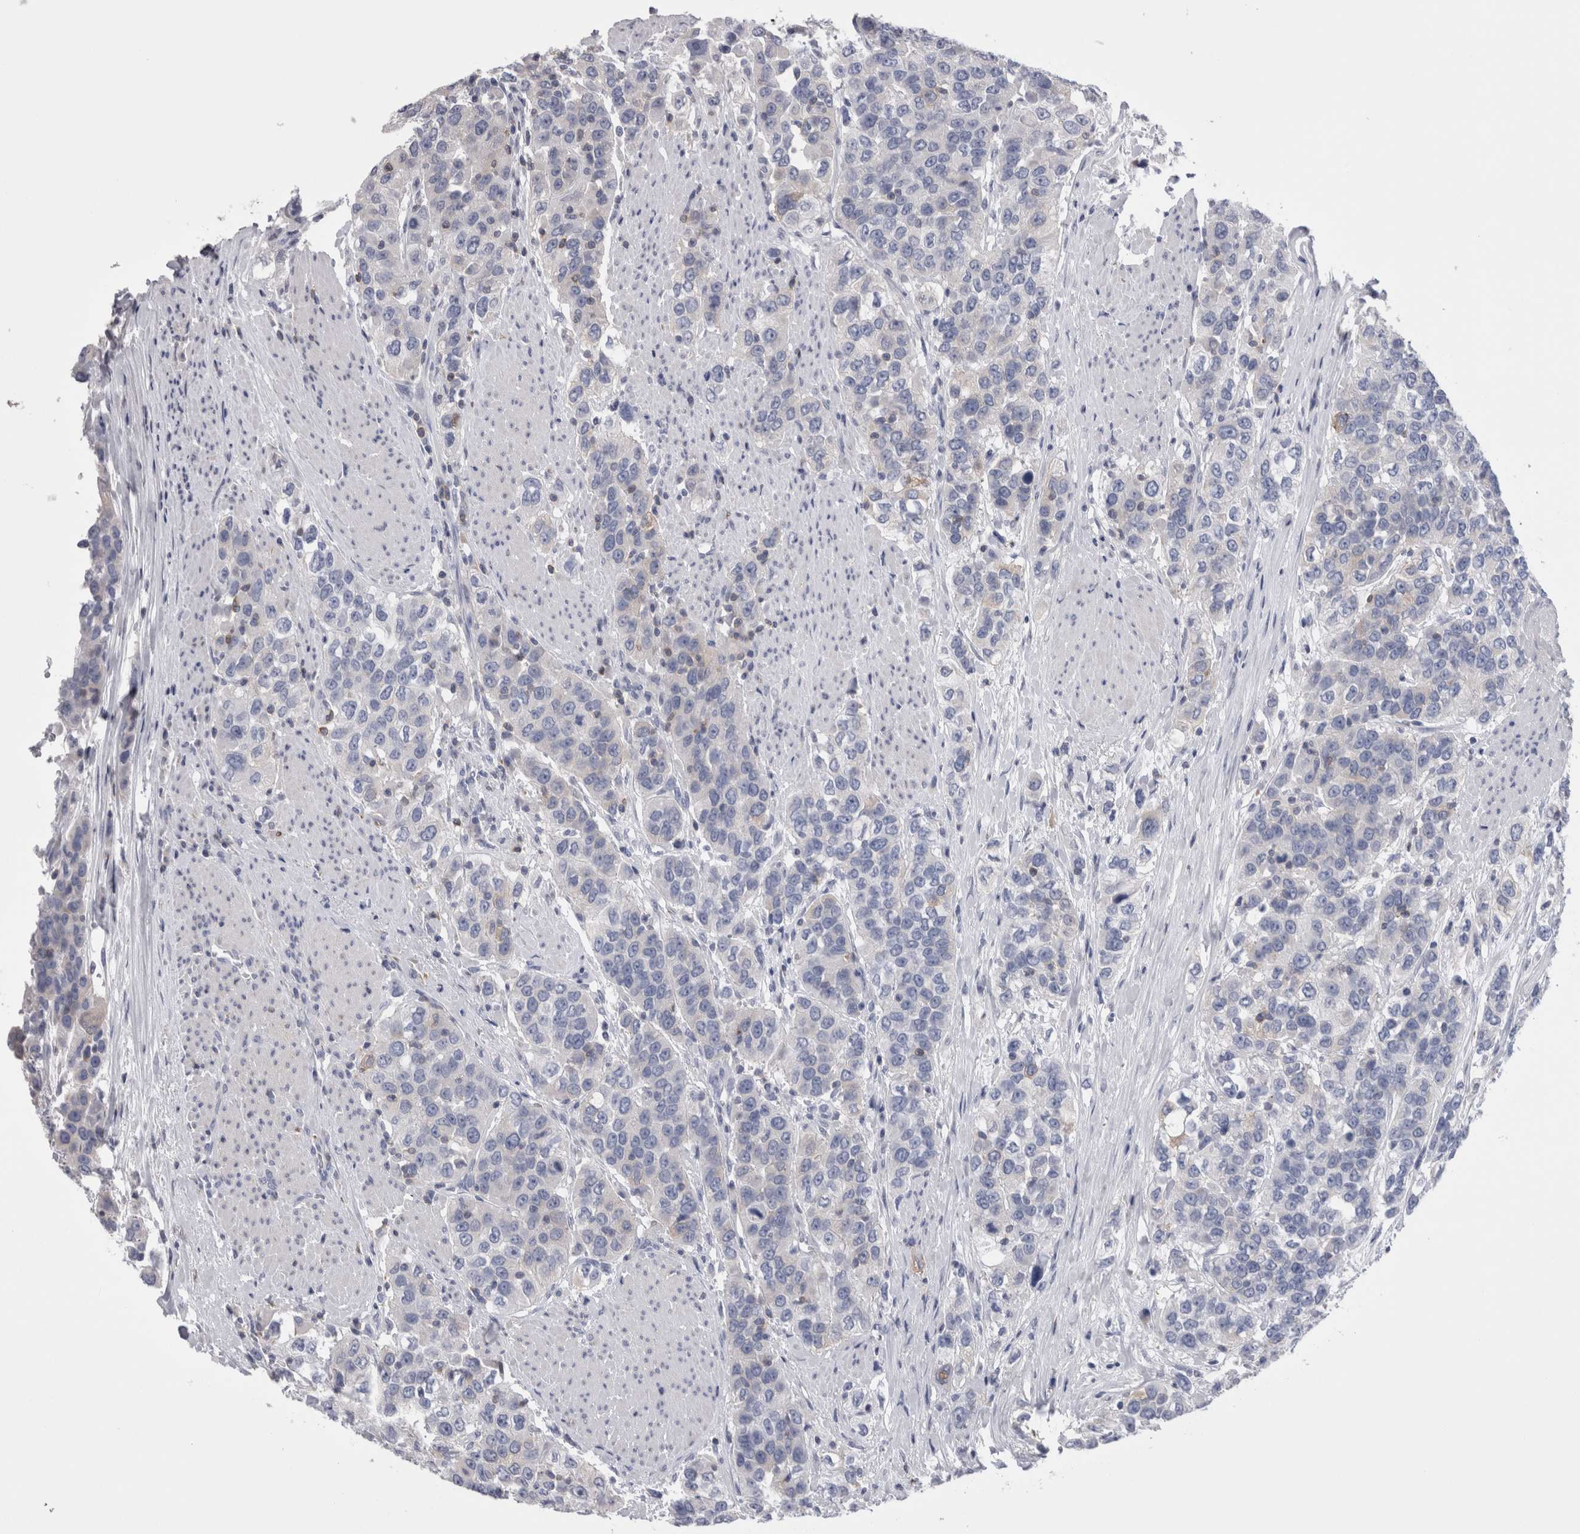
{"staining": {"intensity": "negative", "quantity": "none", "location": "none"}, "tissue": "urothelial cancer", "cell_type": "Tumor cells", "image_type": "cancer", "snomed": [{"axis": "morphology", "description": "Urothelial carcinoma, High grade"}, {"axis": "topography", "description": "Urinary bladder"}], "caption": "Tumor cells are negative for brown protein staining in urothelial carcinoma (high-grade).", "gene": "DCTN6", "patient": {"sex": "female", "age": 80}}